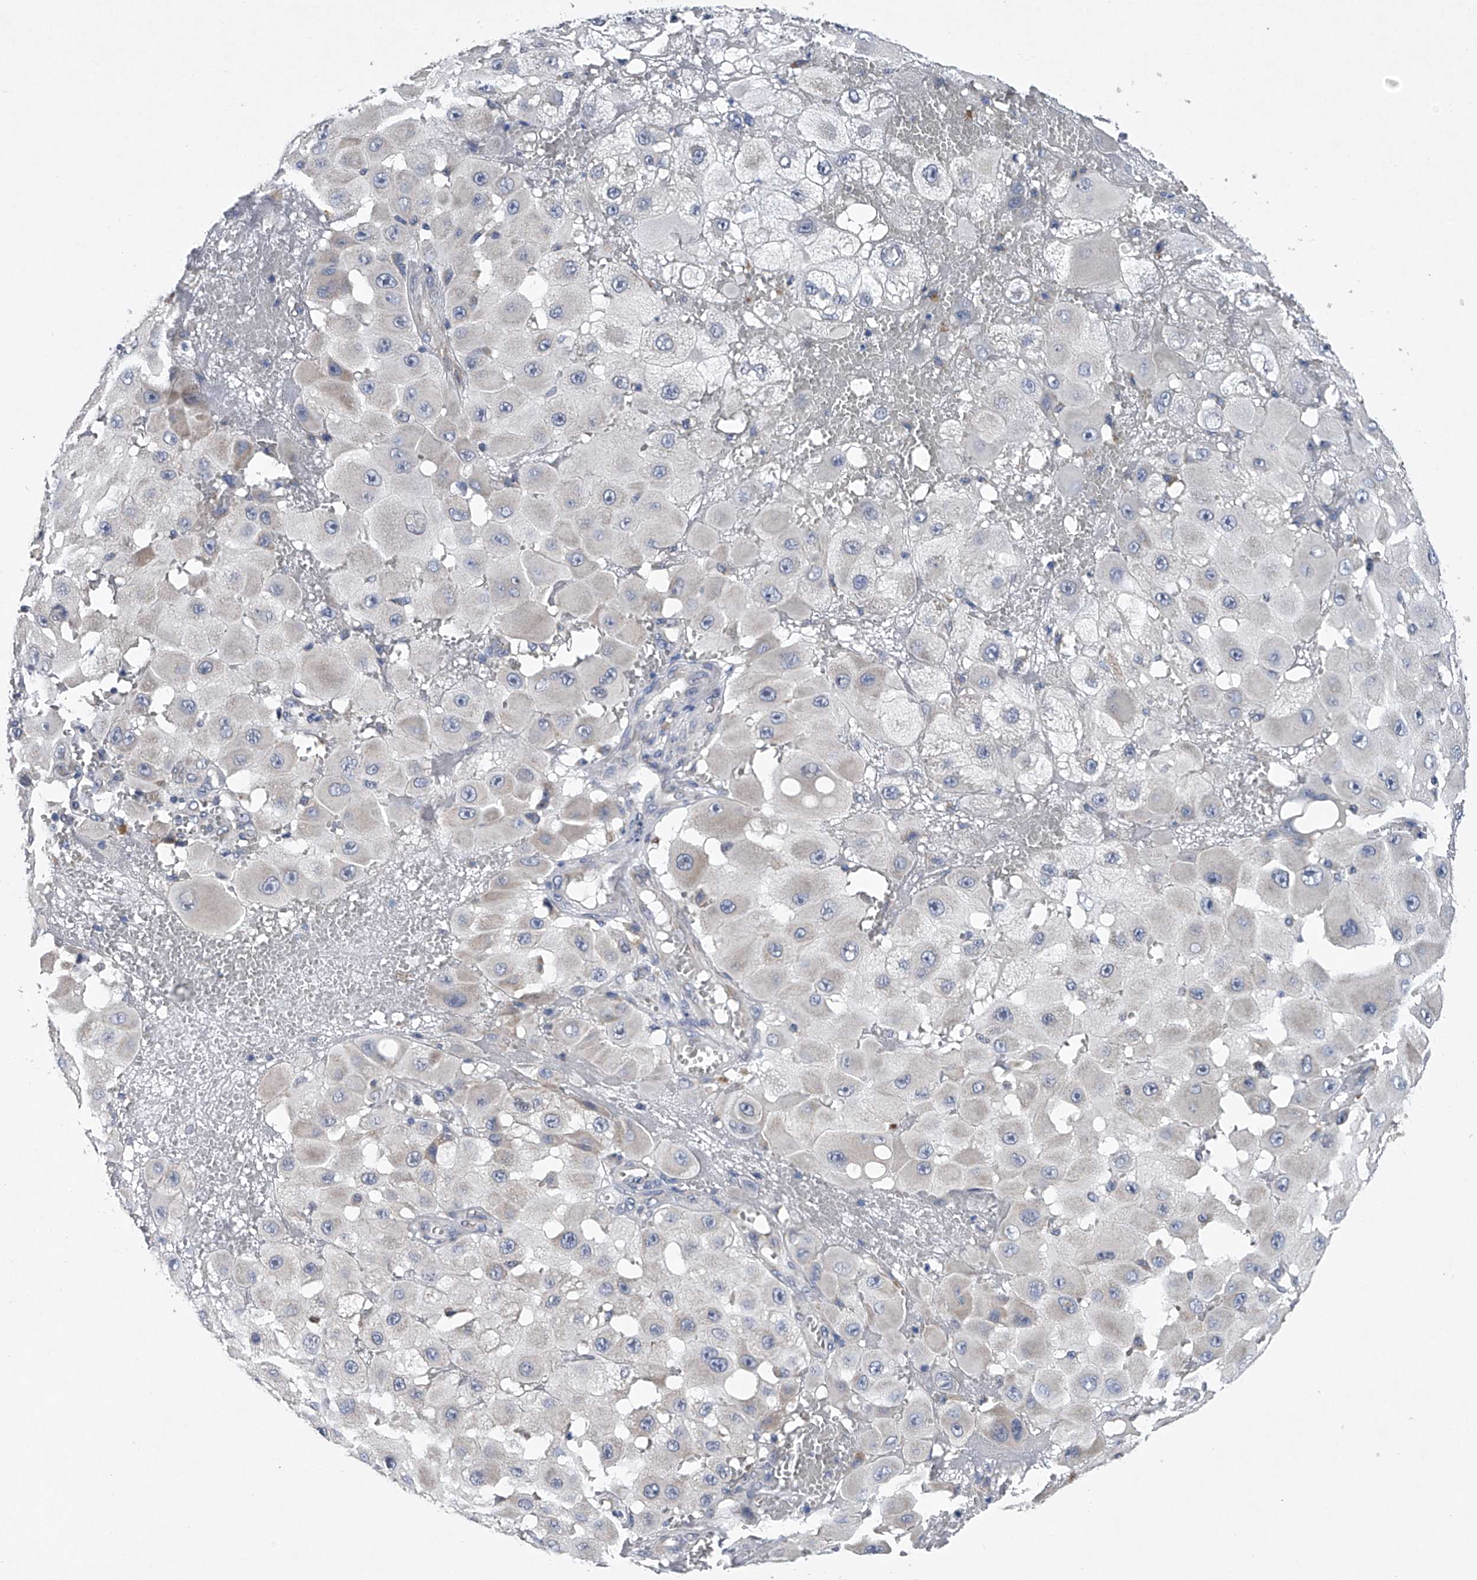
{"staining": {"intensity": "negative", "quantity": "none", "location": "none"}, "tissue": "melanoma", "cell_type": "Tumor cells", "image_type": "cancer", "snomed": [{"axis": "morphology", "description": "Malignant melanoma, NOS"}, {"axis": "topography", "description": "Skin"}], "caption": "Tumor cells are negative for protein expression in human malignant melanoma.", "gene": "RNF5", "patient": {"sex": "female", "age": 81}}